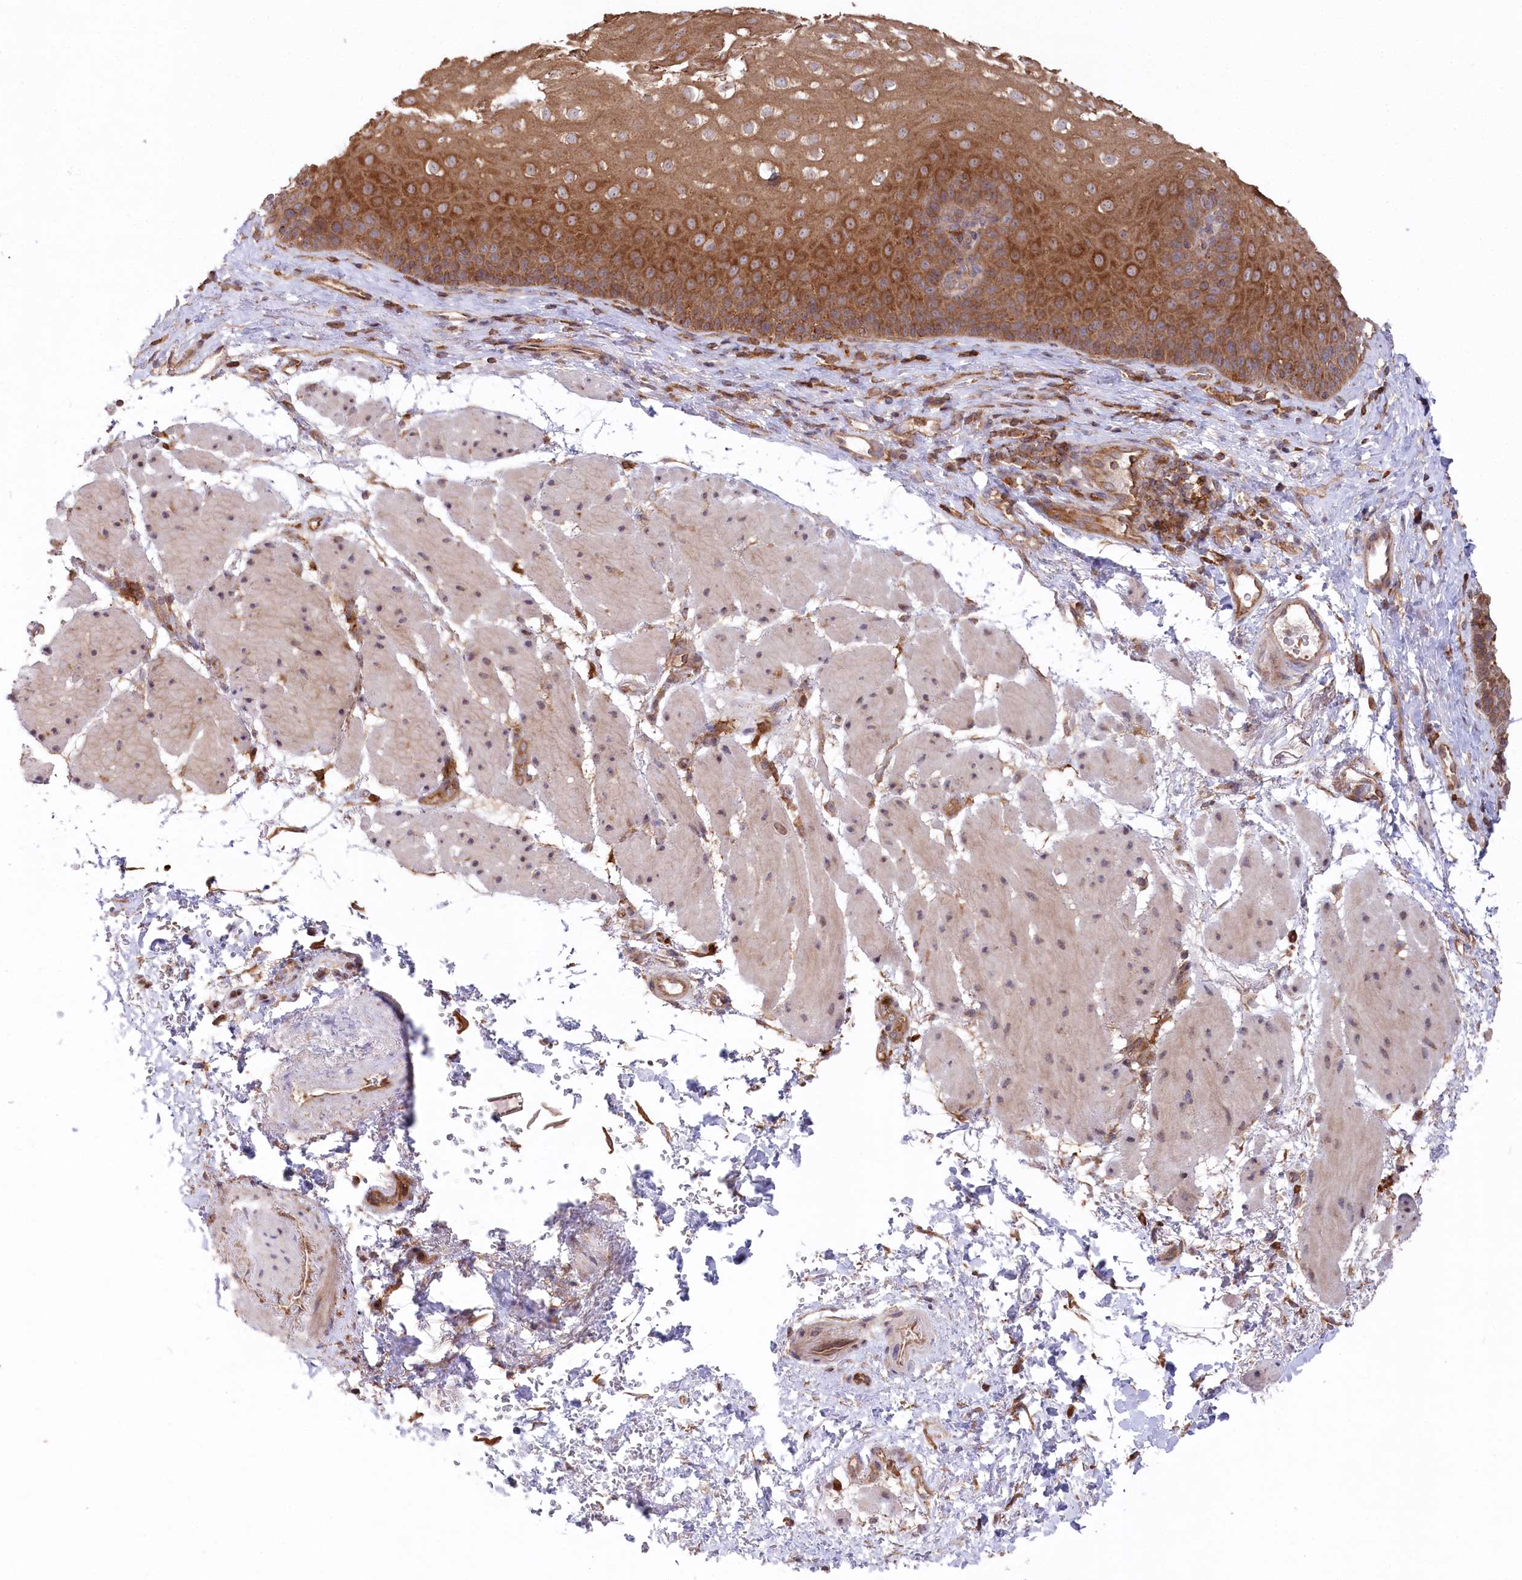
{"staining": {"intensity": "strong", "quantity": ">75%", "location": "cytoplasmic/membranous"}, "tissue": "esophagus", "cell_type": "Squamous epithelial cells", "image_type": "normal", "snomed": [{"axis": "morphology", "description": "Normal tissue, NOS"}, {"axis": "topography", "description": "Esophagus"}], "caption": "Esophagus stained with DAB immunohistochemistry reveals high levels of strong cytoplasmic/membranous expression in about >75% of squamous epithelial cells.", "gene": "PPP1R21", "patient": {"sex": "female", "age": 66}}